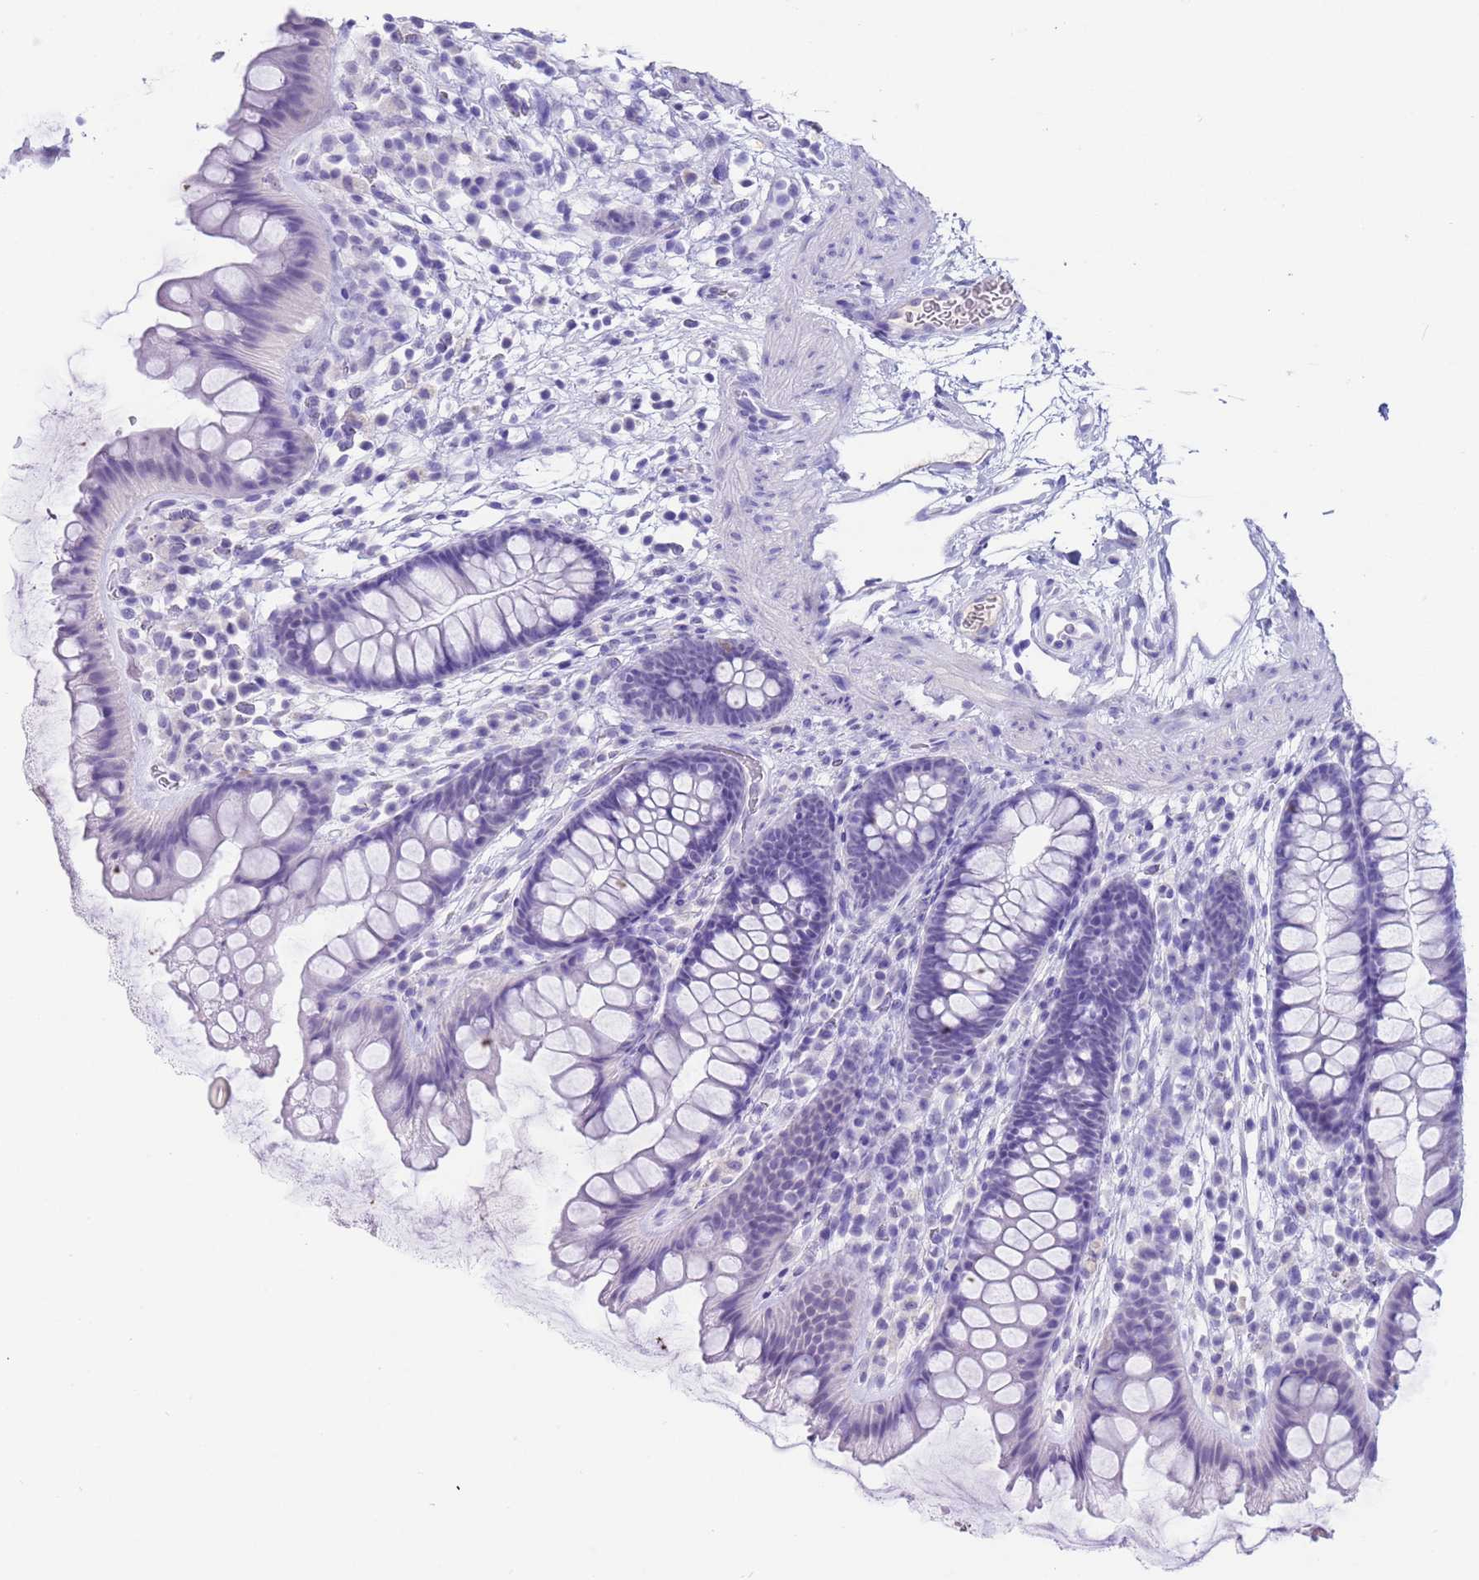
{"staining": {"intensity": "negative", "quantity": "none", "location": "none"}, "tissue": "colon", "cell_type": "Endothelial cells", "image_type": "normal", "snomed": [{"axis": "morphology", "description": "Normal tissue, NOS"}, {"axis": "topography", "description": "Colon"}], "caption": "Endothelial cells show no significant expression in unremarkable colon. Nuclei are stained in blue.", "gene": "CKM", "patient": {"sex": "female", "age": 62}}